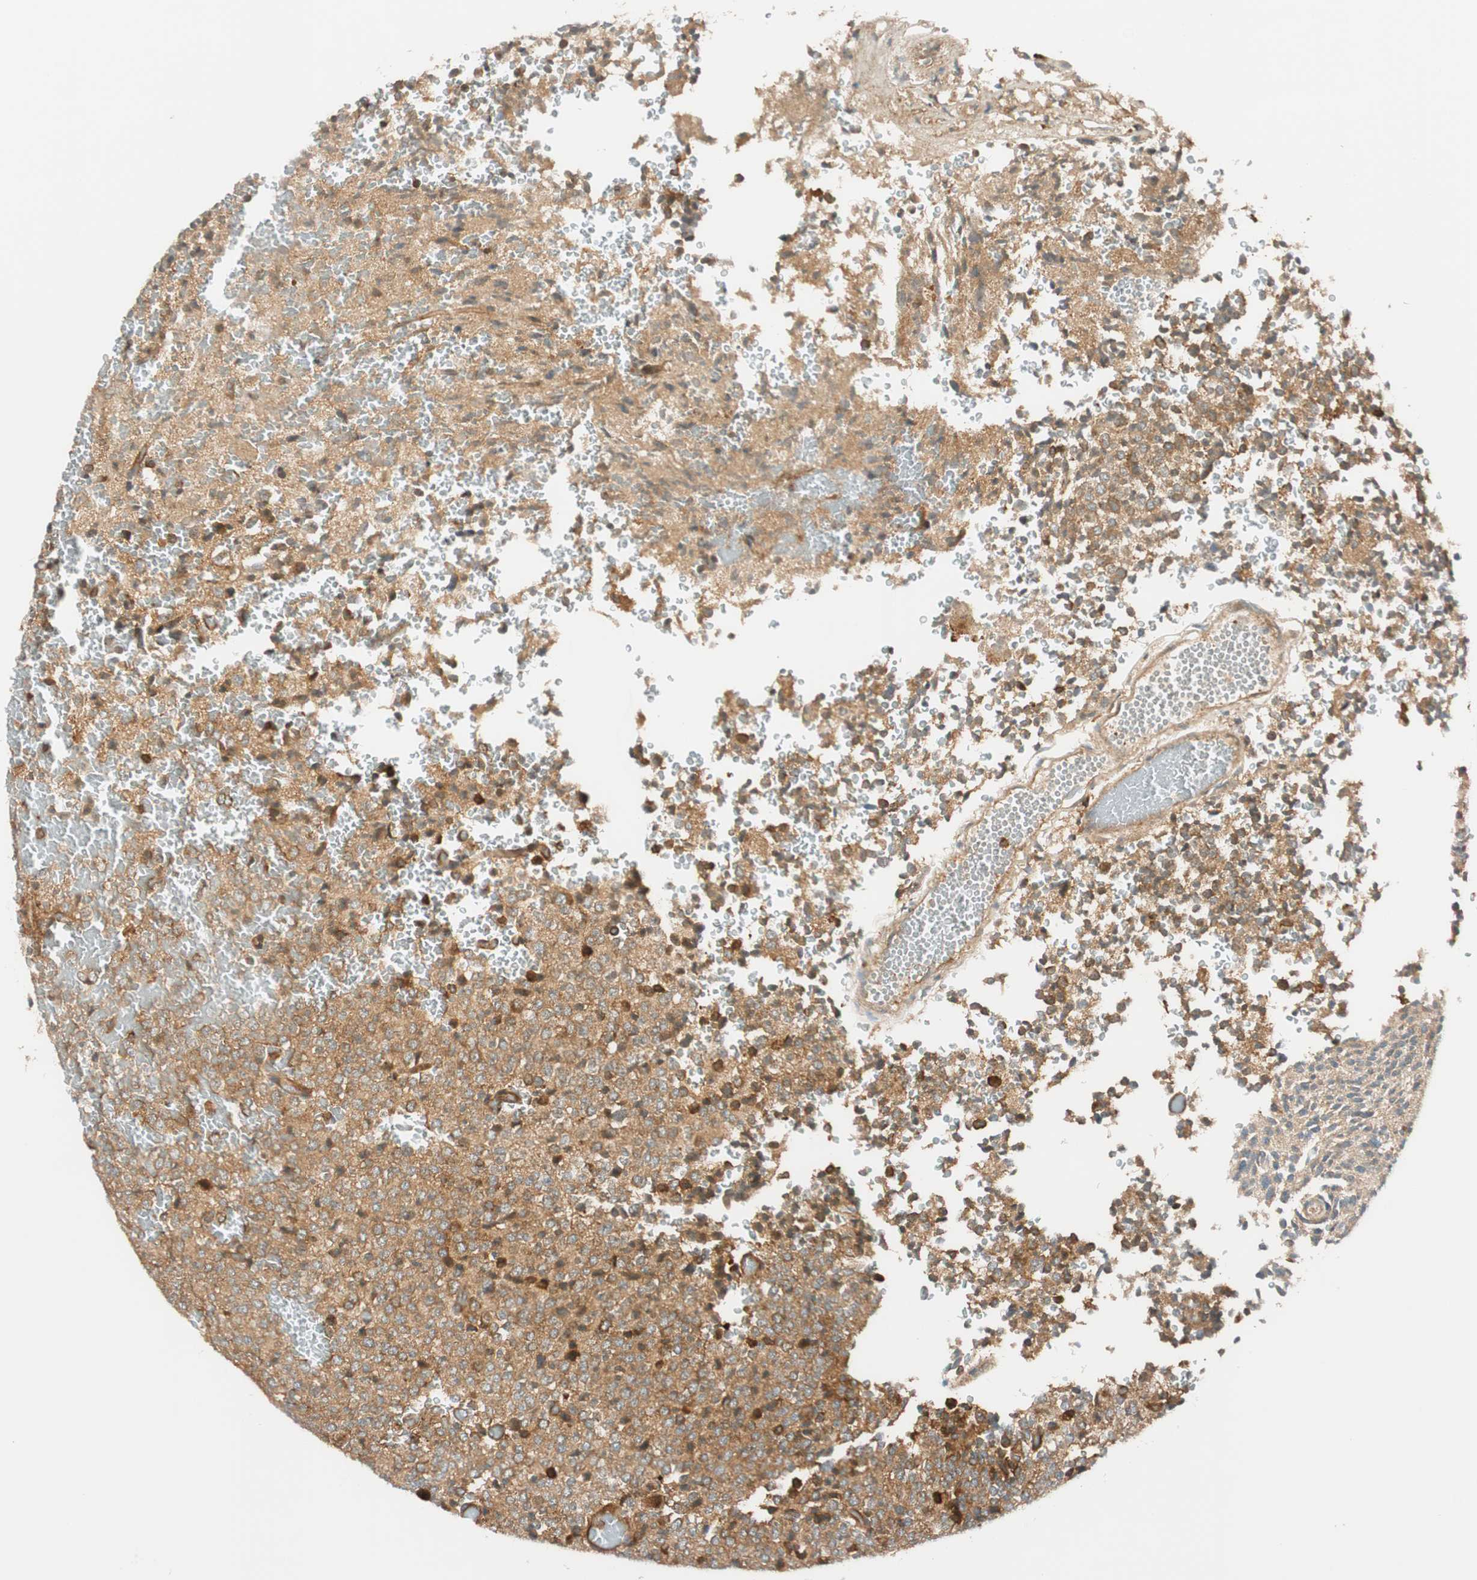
{"staining": {"intensity": "negative", "quantity": "none", "location": "none"}, "tissue": "glioma", "cell_type": "Tumor cells", "image_type": "cancer", "snomed": [{"axis": "morphology", "description": "Glioma, malignant, High grade"}, {"axis": "topography", "description": "pancreas cauda"}], "caption": "Image shows no protein positivity in tumor cells of glioma tissue.", "gene": "ABI1", "patient": {"sex": "male", "age": 60}}